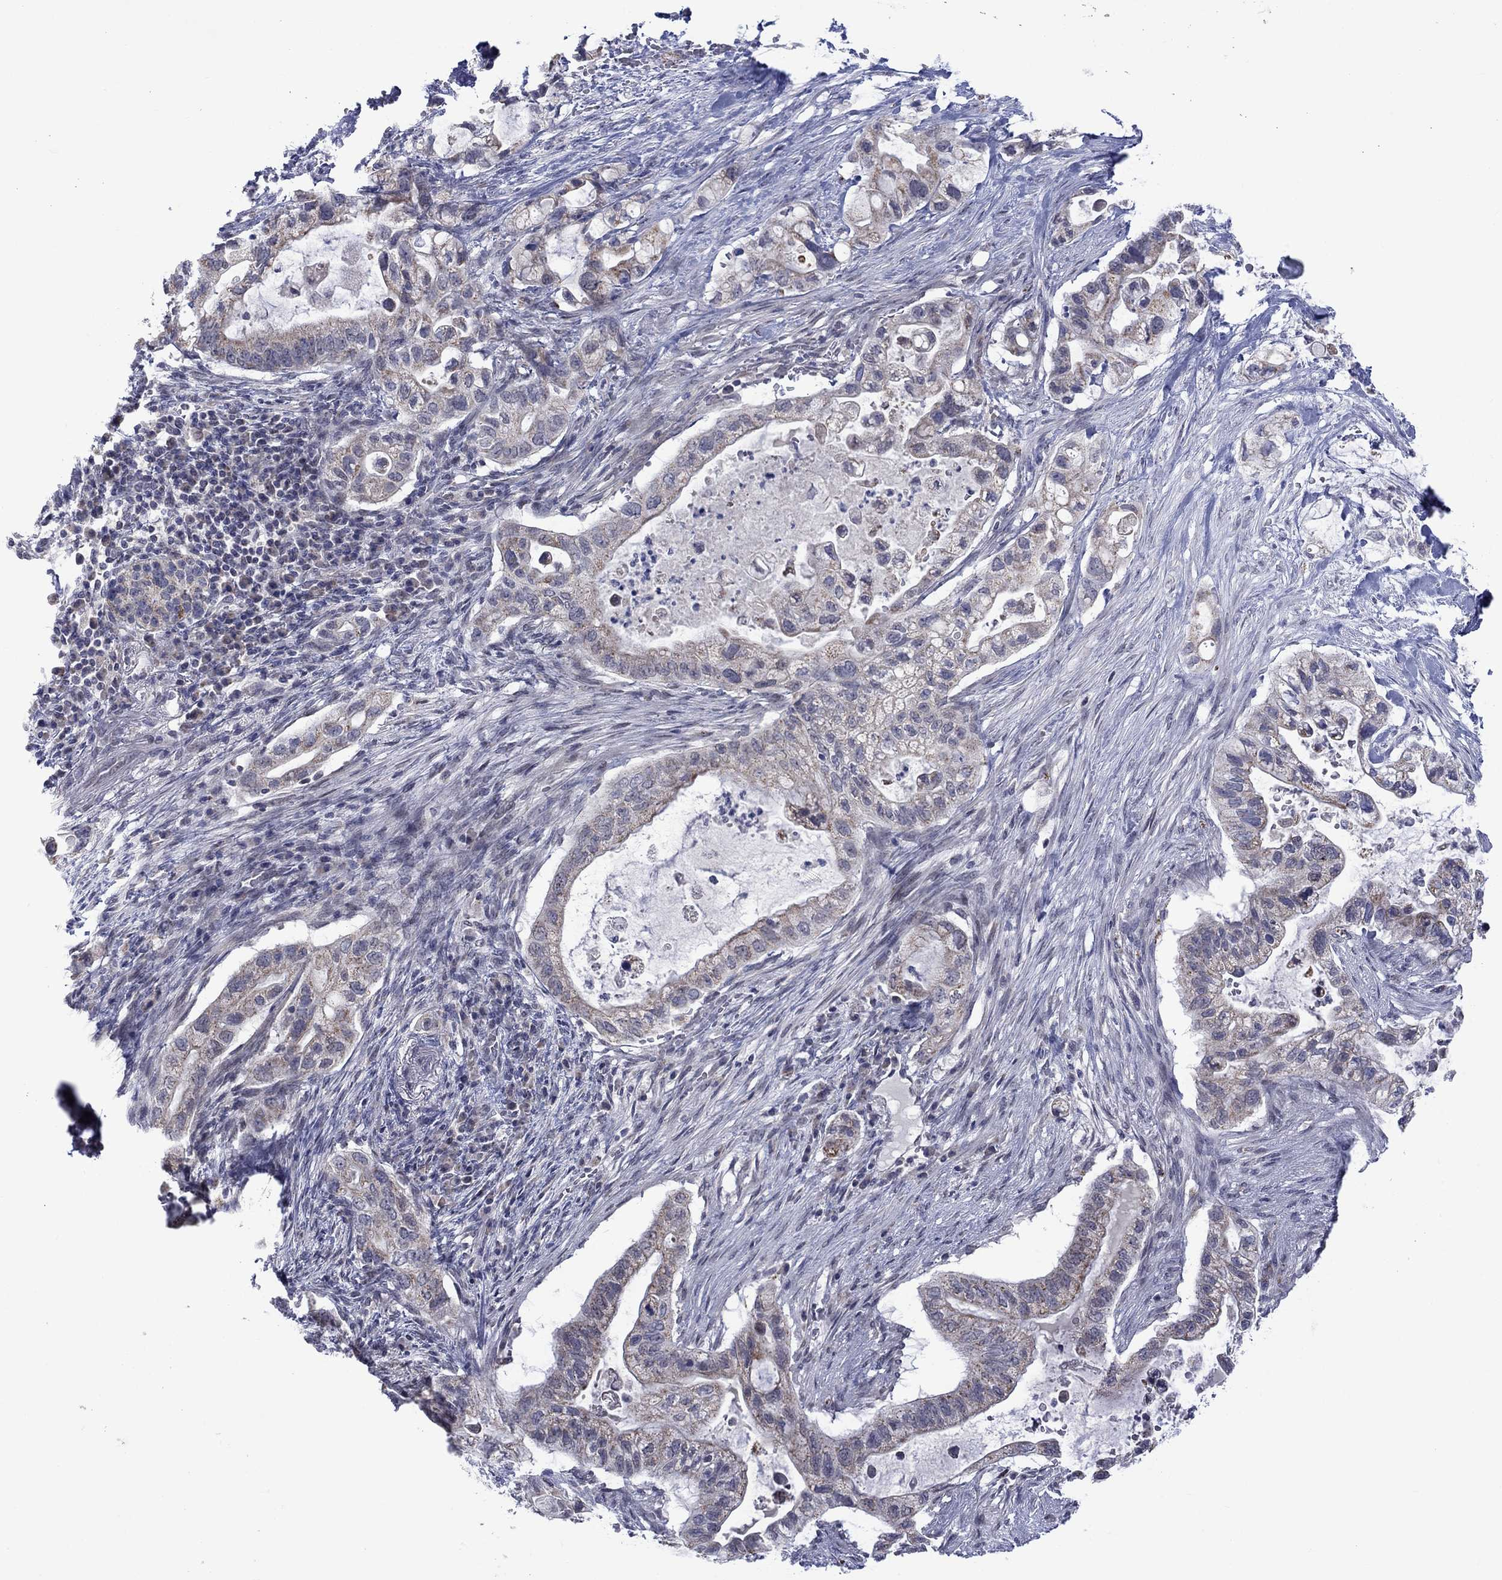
{"staining": {"intensity": "weak", "quantity": "<25%", "location": "cytoplasmic/membranous"}, "tissue": "pancreatic cancer", "cell_type": "Tumor cells", "image_type": "cancer", "snomed": [{"axis": "morphology", "description": "Adenocarcinoma, NOS"}, {"axis": "topography", "description": "Pancreas"}], "caption": "DAB immunohistochemical staining of pancreatic cancer exhibits no significant positivity in tumor cells. The staining is performed using DAB (3,3'-diaminobenzidine) brown chromogen with nuclei counter-stained in using hematoxylin.", "gene": "KCNJ16", "patient": {"sex": "female", "age": 72}}